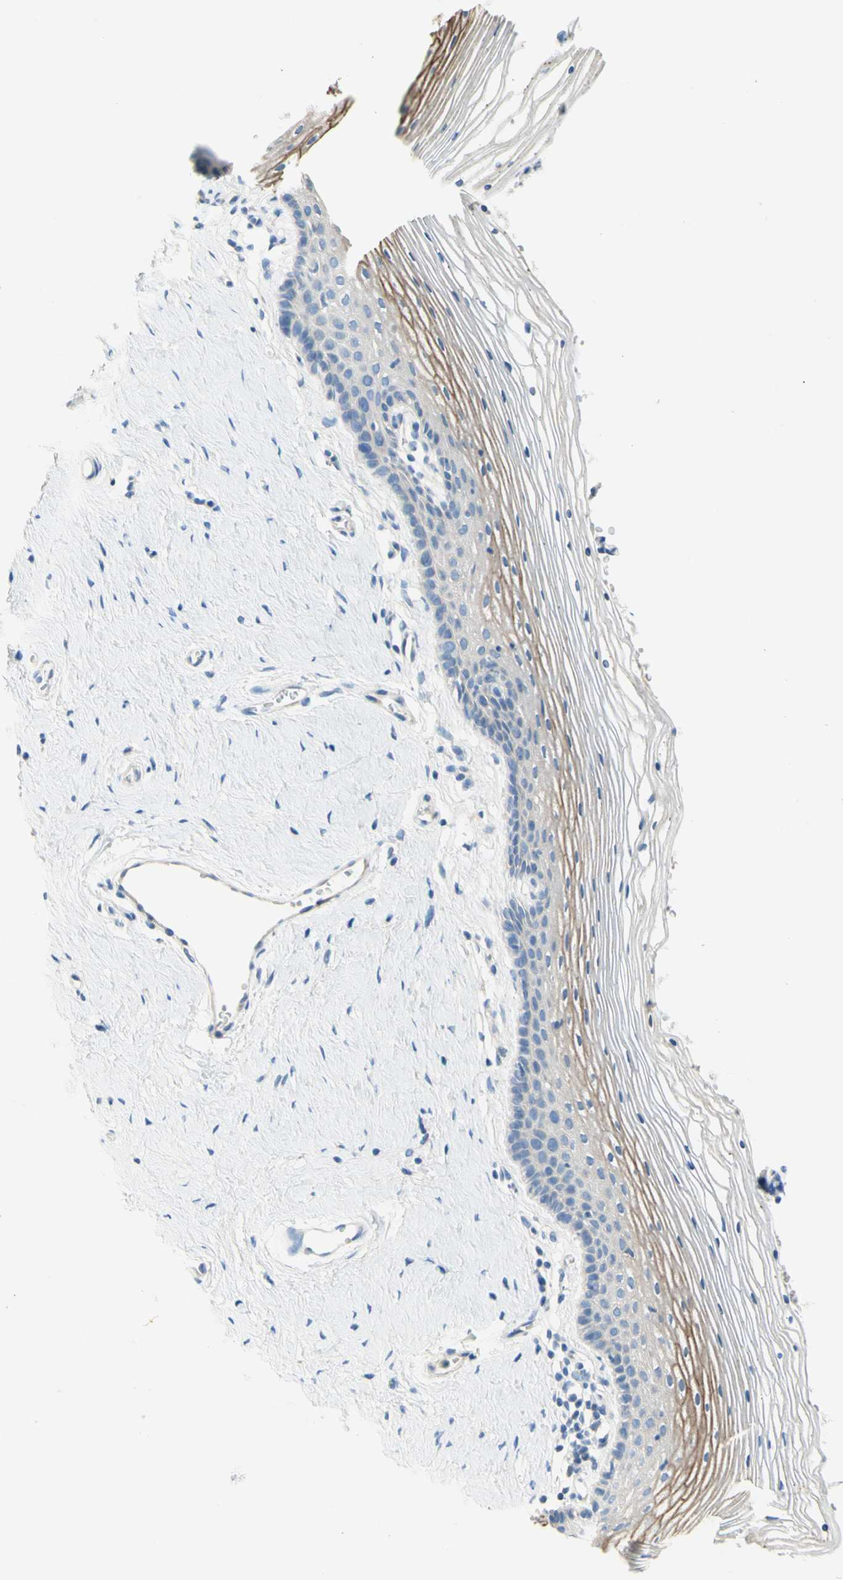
{"staining": {"intensity": "moderate", "quantity": "25%-75%", "location": "cytoplasmic/membranous"}, "tissue": "vagina", "cell_type": "Squamous epithelial cells", "image_type": "normal", "snomed": [{"axis": "morphology", "description": "Normal tissue, NOS"}, {"axis": "topography", "description": "Vagina"}], "caption": "Protein expression analysis of unremarkable vagina demonstrates moderate cytoplasmic/membranous staining in approximately 25%-75% of squamous epithelial cells.", "gene": "F3", "patient": {"sex": "female", "age": 32}}